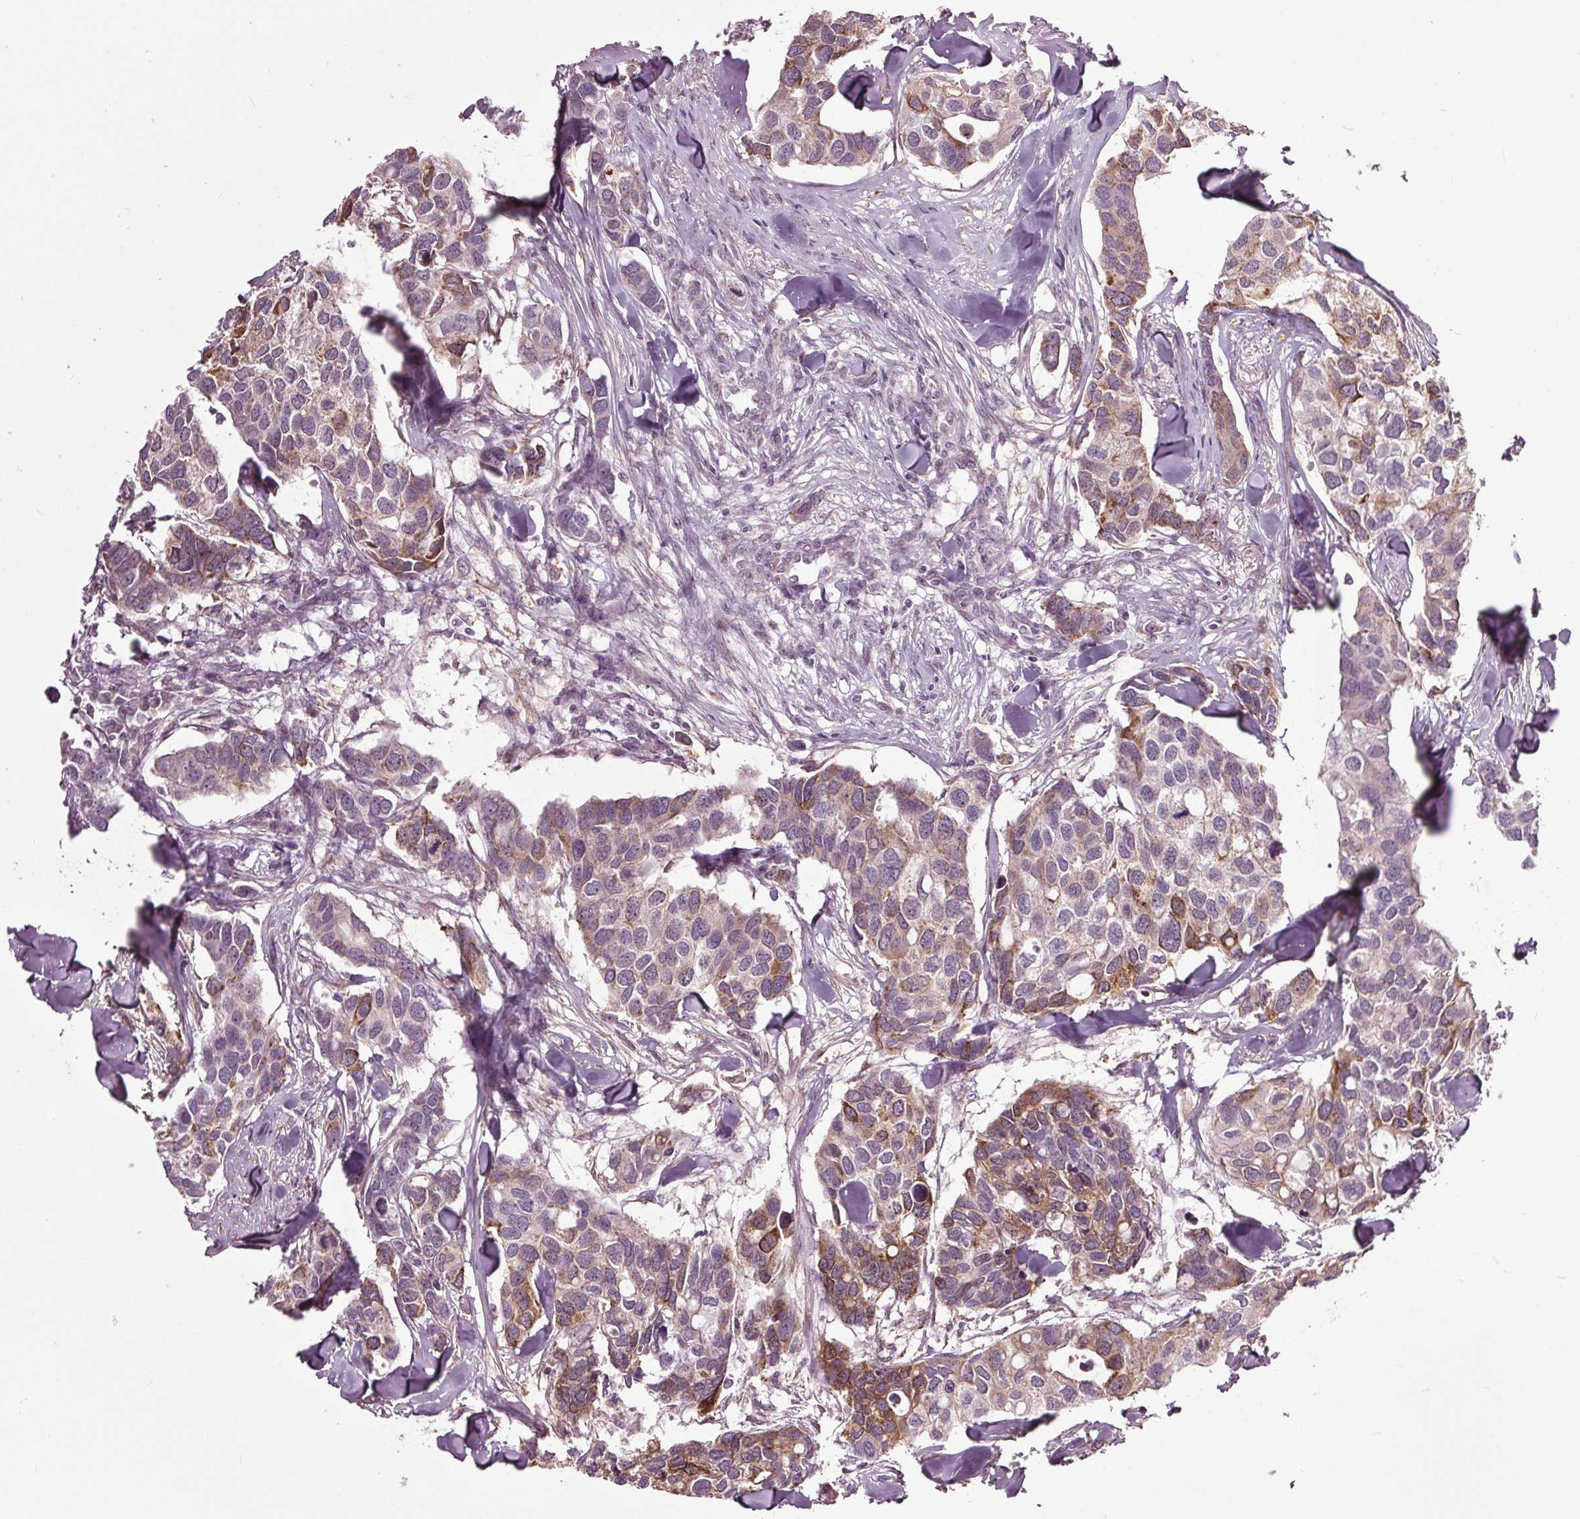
{"staining": {"intensity": "moderate", "quantity": "<25%", "location": "cytoplasmic/membranous"}, "tissue": "breast cancer", "cell_type": "Tumor cells", "image_type": "cancer", "snomed": [{"axis": "morphology", "description": "Duct carcinoma"}, {"axis": "topography", "description": "Breast"}], "caption": "Intraductal carcinoma (breast) stained for a protein (brown) reveals moderate cytoplasmic/membranous positive positivity in about <25% of tumor cells.", "gene": "HAUS5", "patient": {"sex": "female", "age": 83}}